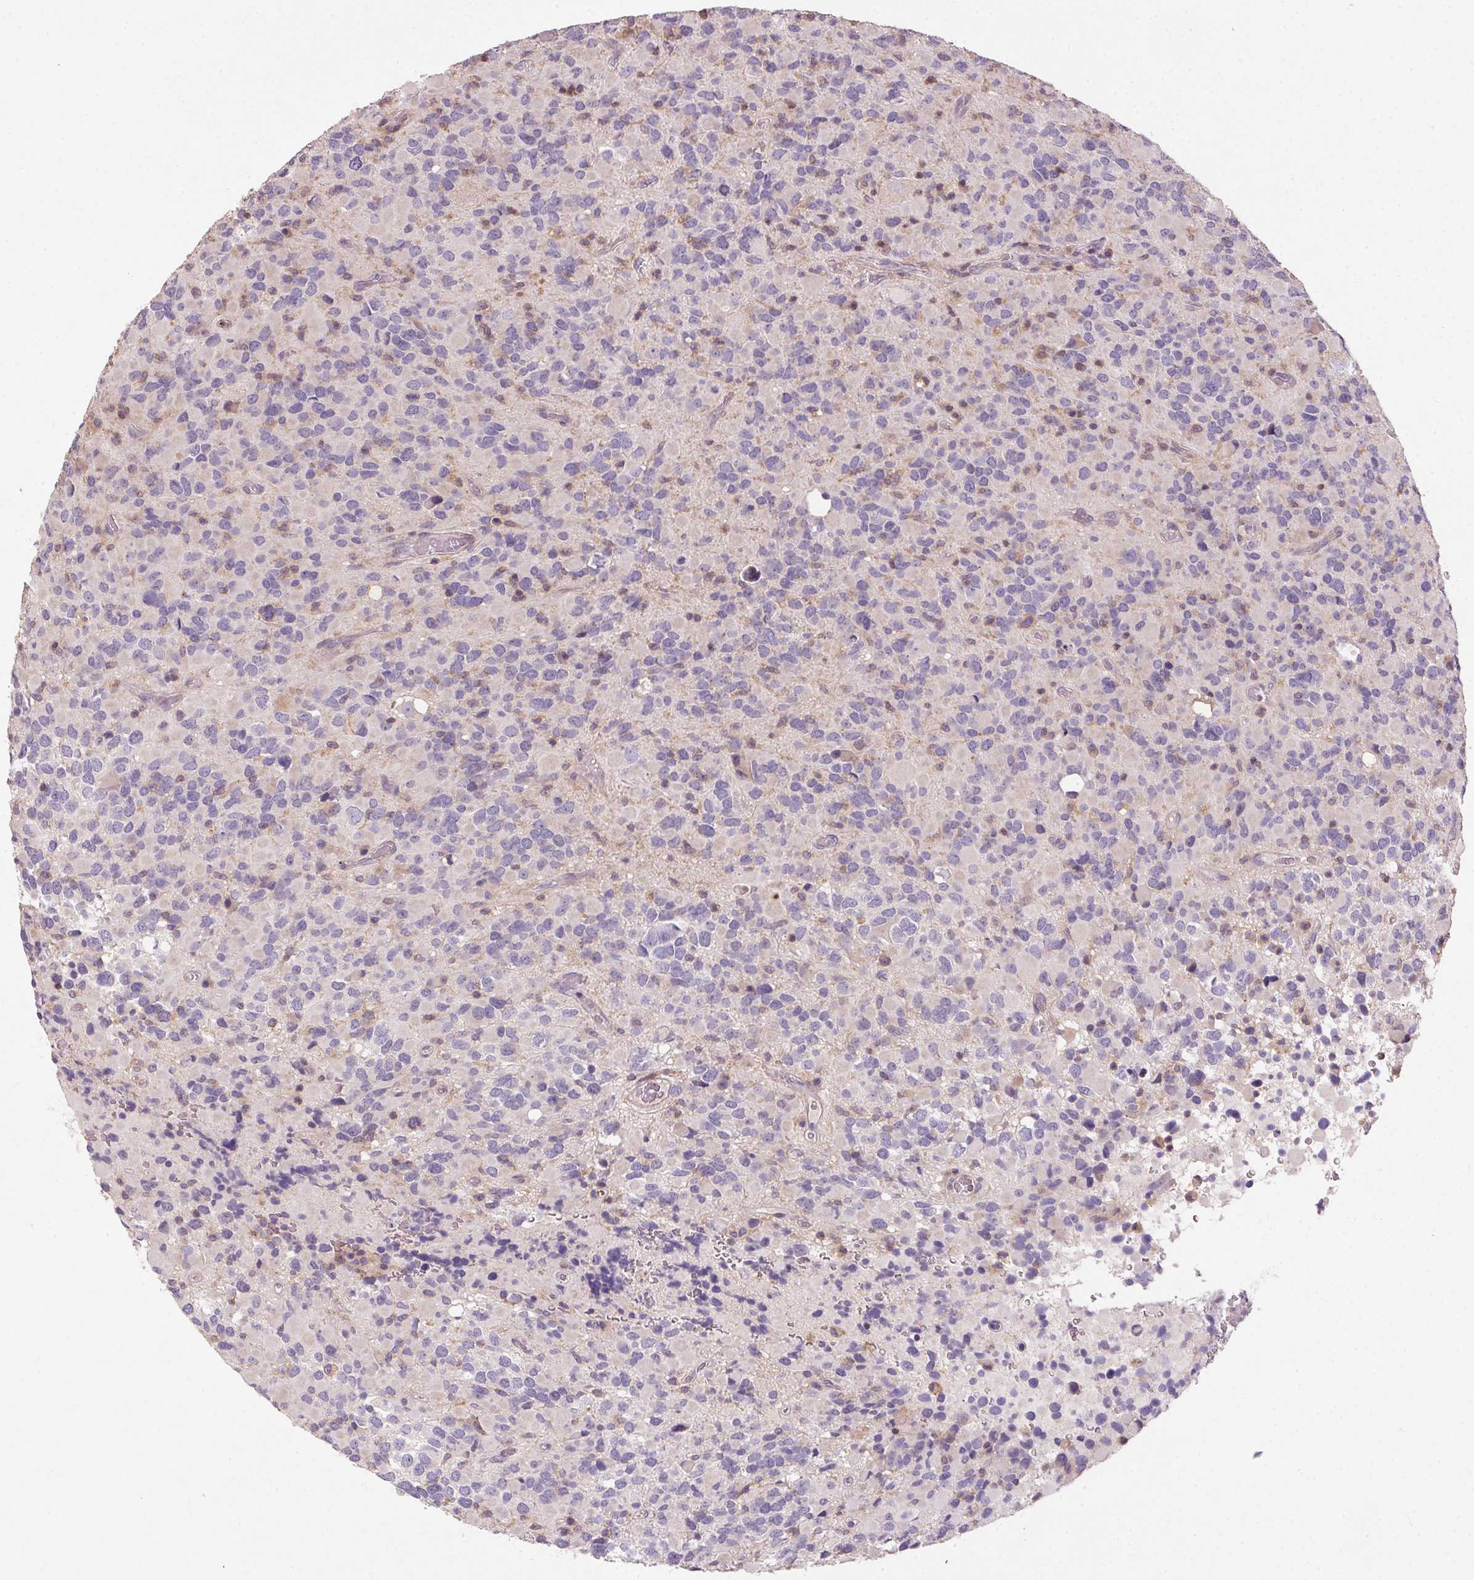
{"staining": {"intensity": "negative", "quantity": "none", "location": "none"}, "tissue": "glioma", "cell_type": "Tumor cells", "image_type": "cancer", "snomed": [{"axis": "morphology", "description": "Glioma, malignant, High grade"}, {"axis": "topography", "description": "Brain"}], "caption": "Immunohistochemistry micrograph of malignant glioma (high-grade) stained for a protein (brown), which exhibits no expression in tumor cells.", "gene": "KCNK15", "patient": {"sex": "female", "age": 40}}